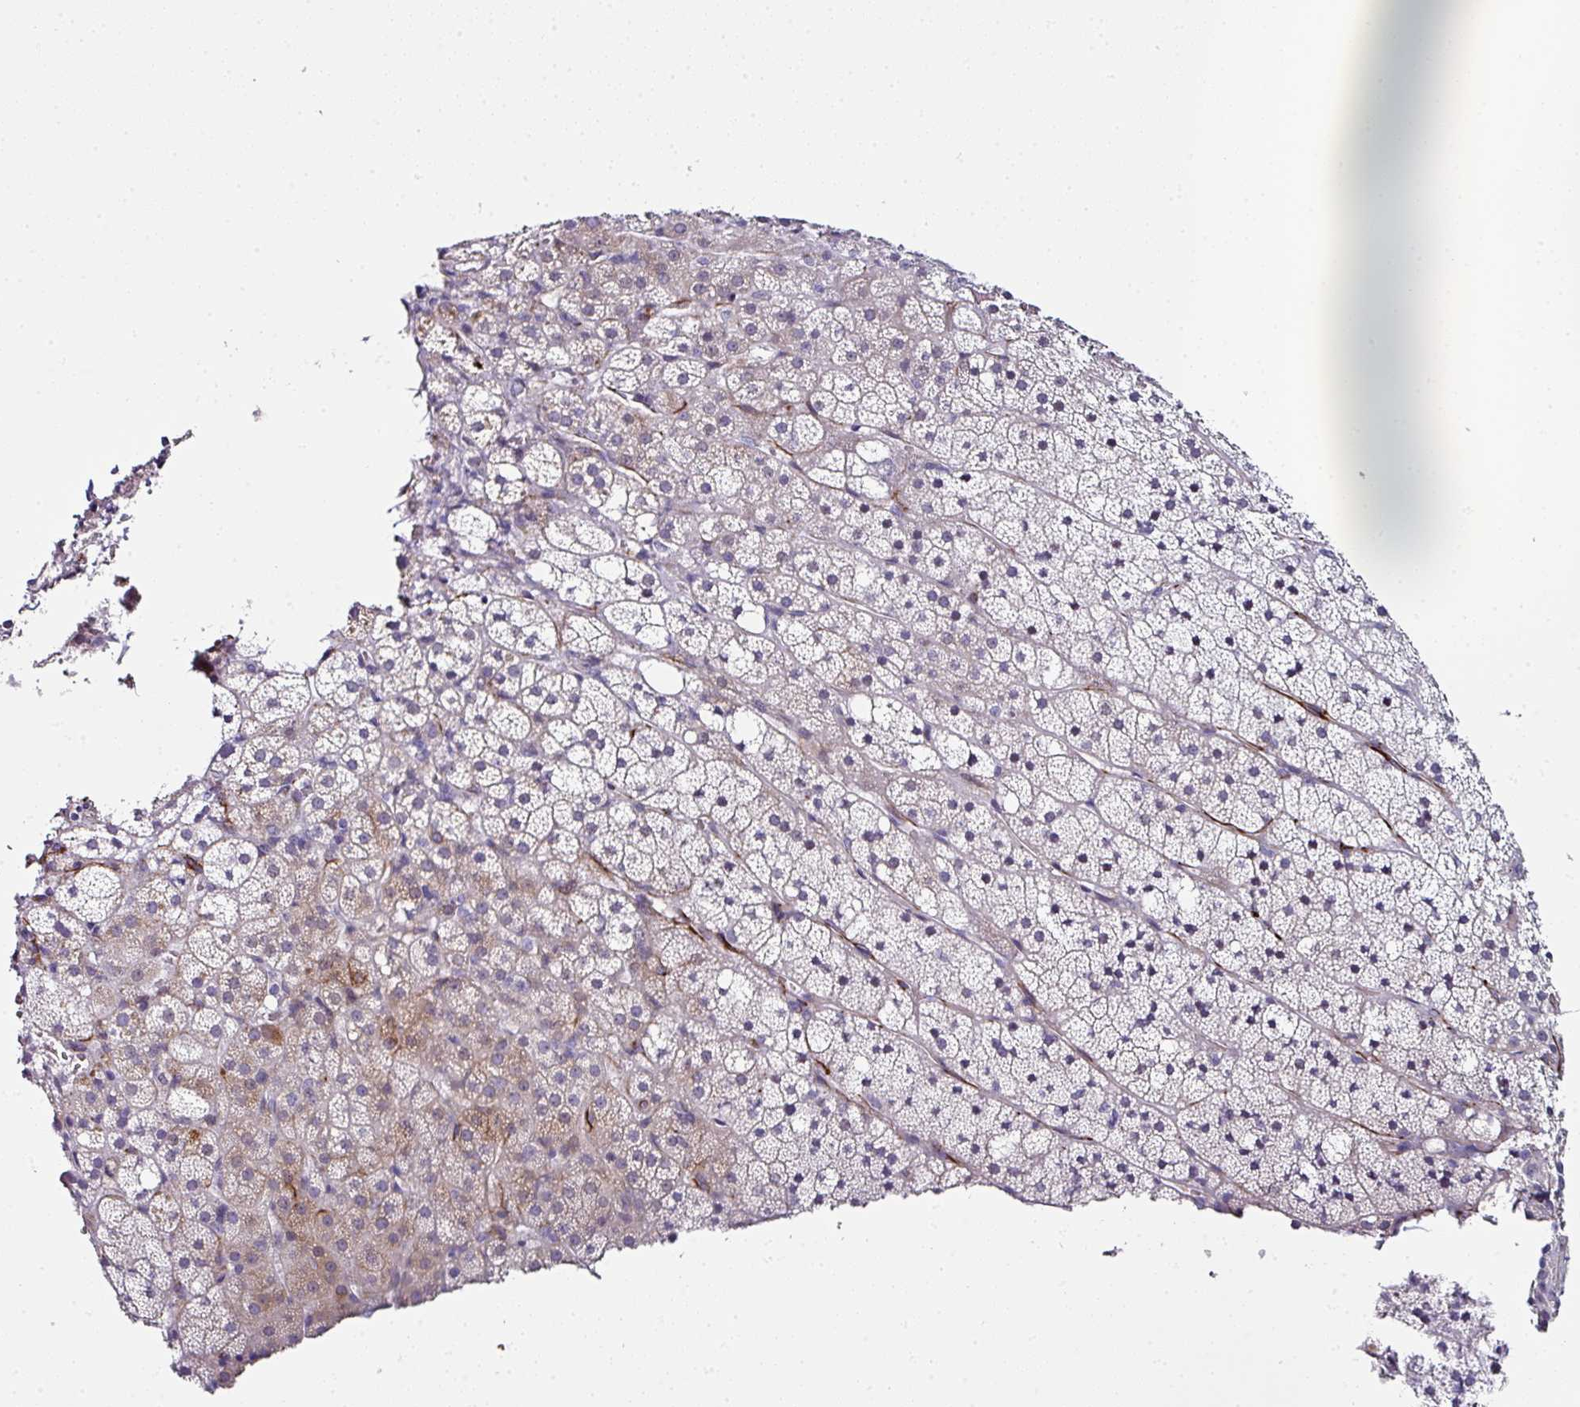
{"staining": {"intensity": "weak", "quantity": "<25%", "location": "cytoplasmic/membranous"}, "tissue": "adrenal gland", "cell_type": "Glandular cells", "image_type": "normal", "snomed": [{"axis": "morphology", "description": "Normal tissue, NOS"}, {"axis": "topography", "description": "Adrenal gland"}], "caption": "The image shows no staining of glandular cells in benign adrenal gland. (DAB (3,3'-diaminobenzidine) immunohistochemistry (IHC) with hematoxylin counter stain).", "gene": "TMPRSS9", "patient": {"sex": "male", "age": 53}}